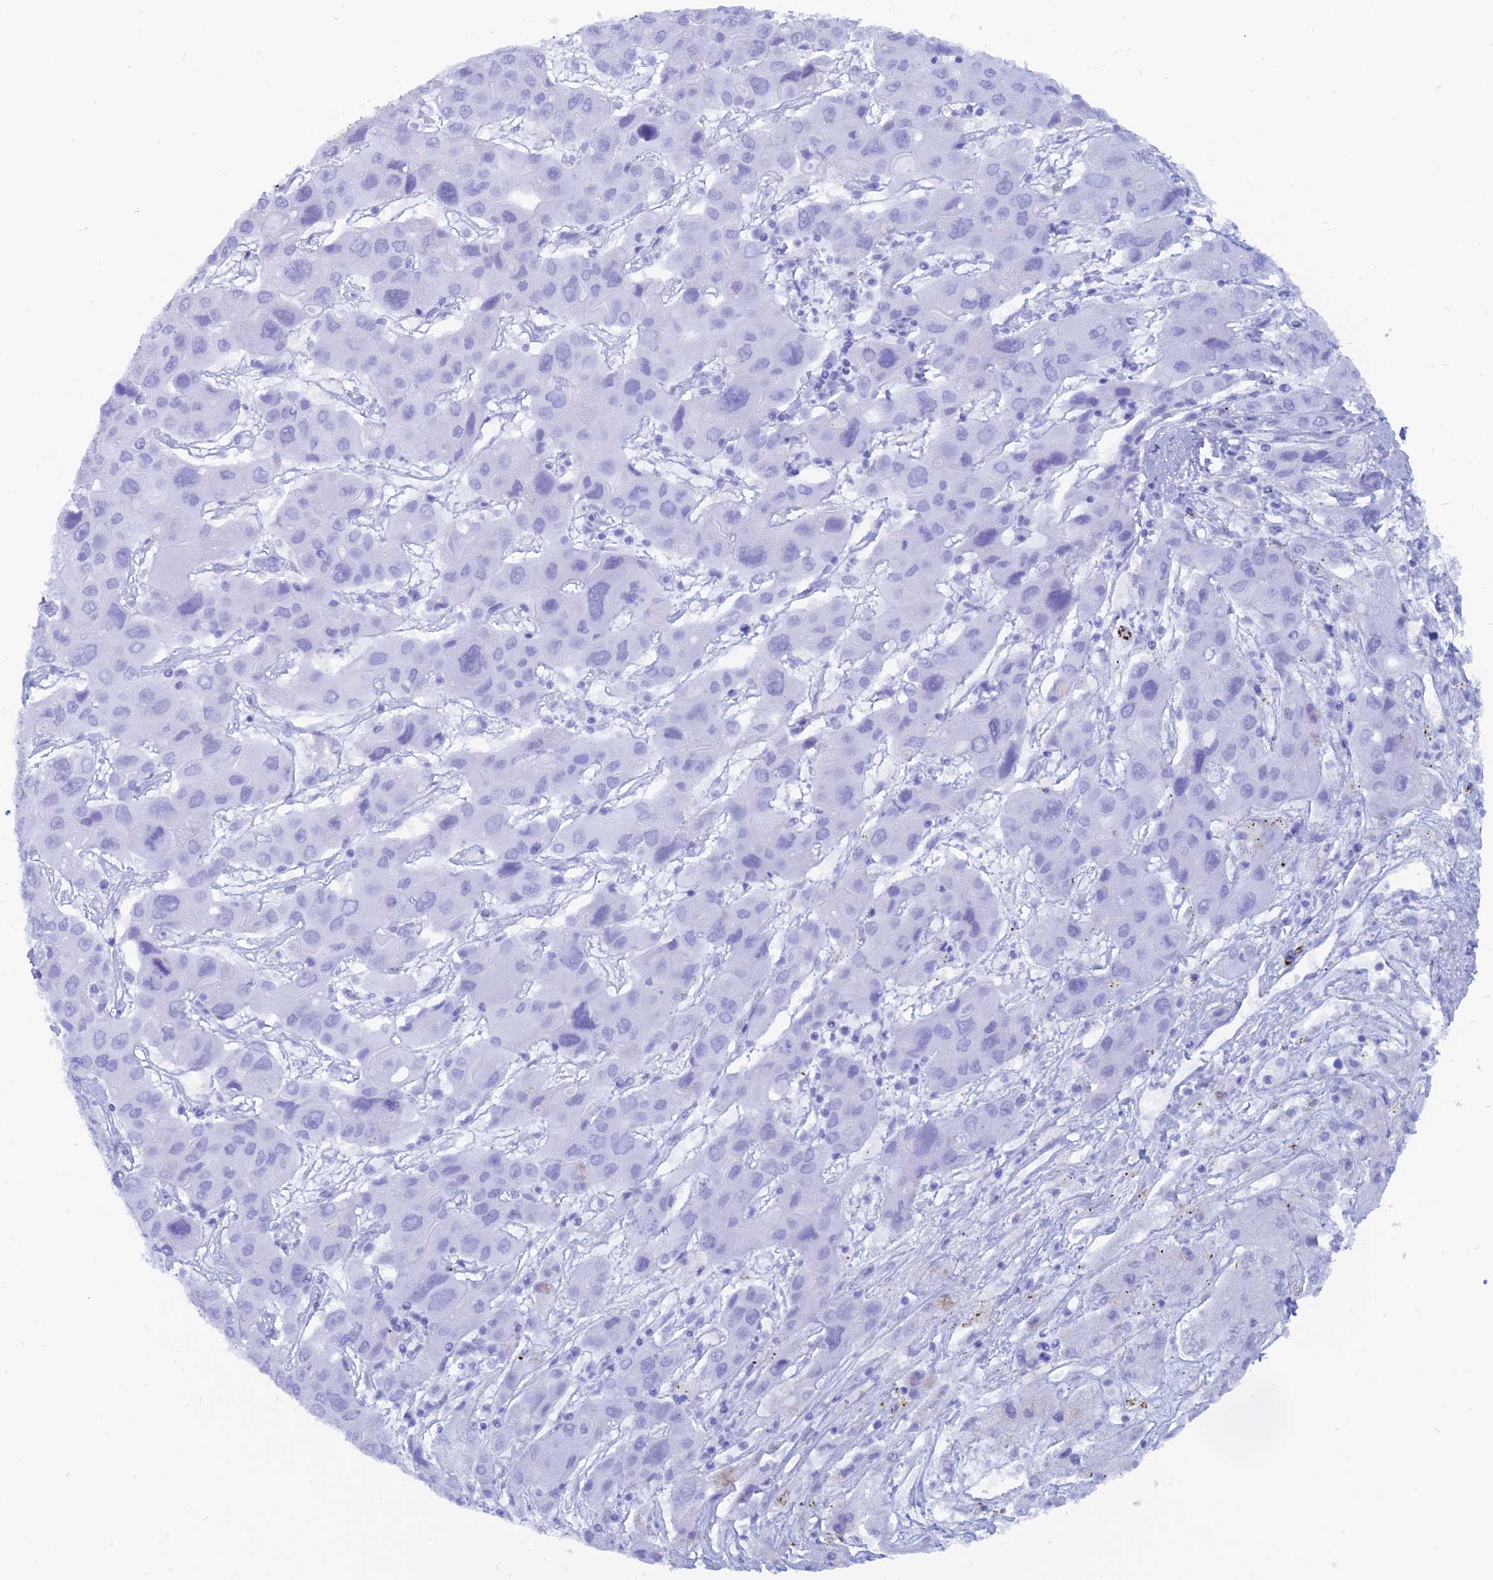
{"staining": {"intensity": "negative", "quantity": "none", "location": "none"}, "tissue": "liver cancer", "cell_type": "Tumor cells", "image_type": "cancer", "snomed": [{"axis": "morphology", "description": "Cholangiocarcinoma"}, {"axis": "topography", "description": "Liver"}], "caption": "DAB (3,3'-diaminobenzidine) immunohistochemical staining of liver cancer (cholangiocarcinoma) displays no significant staining in tumor cells.", "gene": "CAPS", "patient": {"sex": "male", "age": 67}}